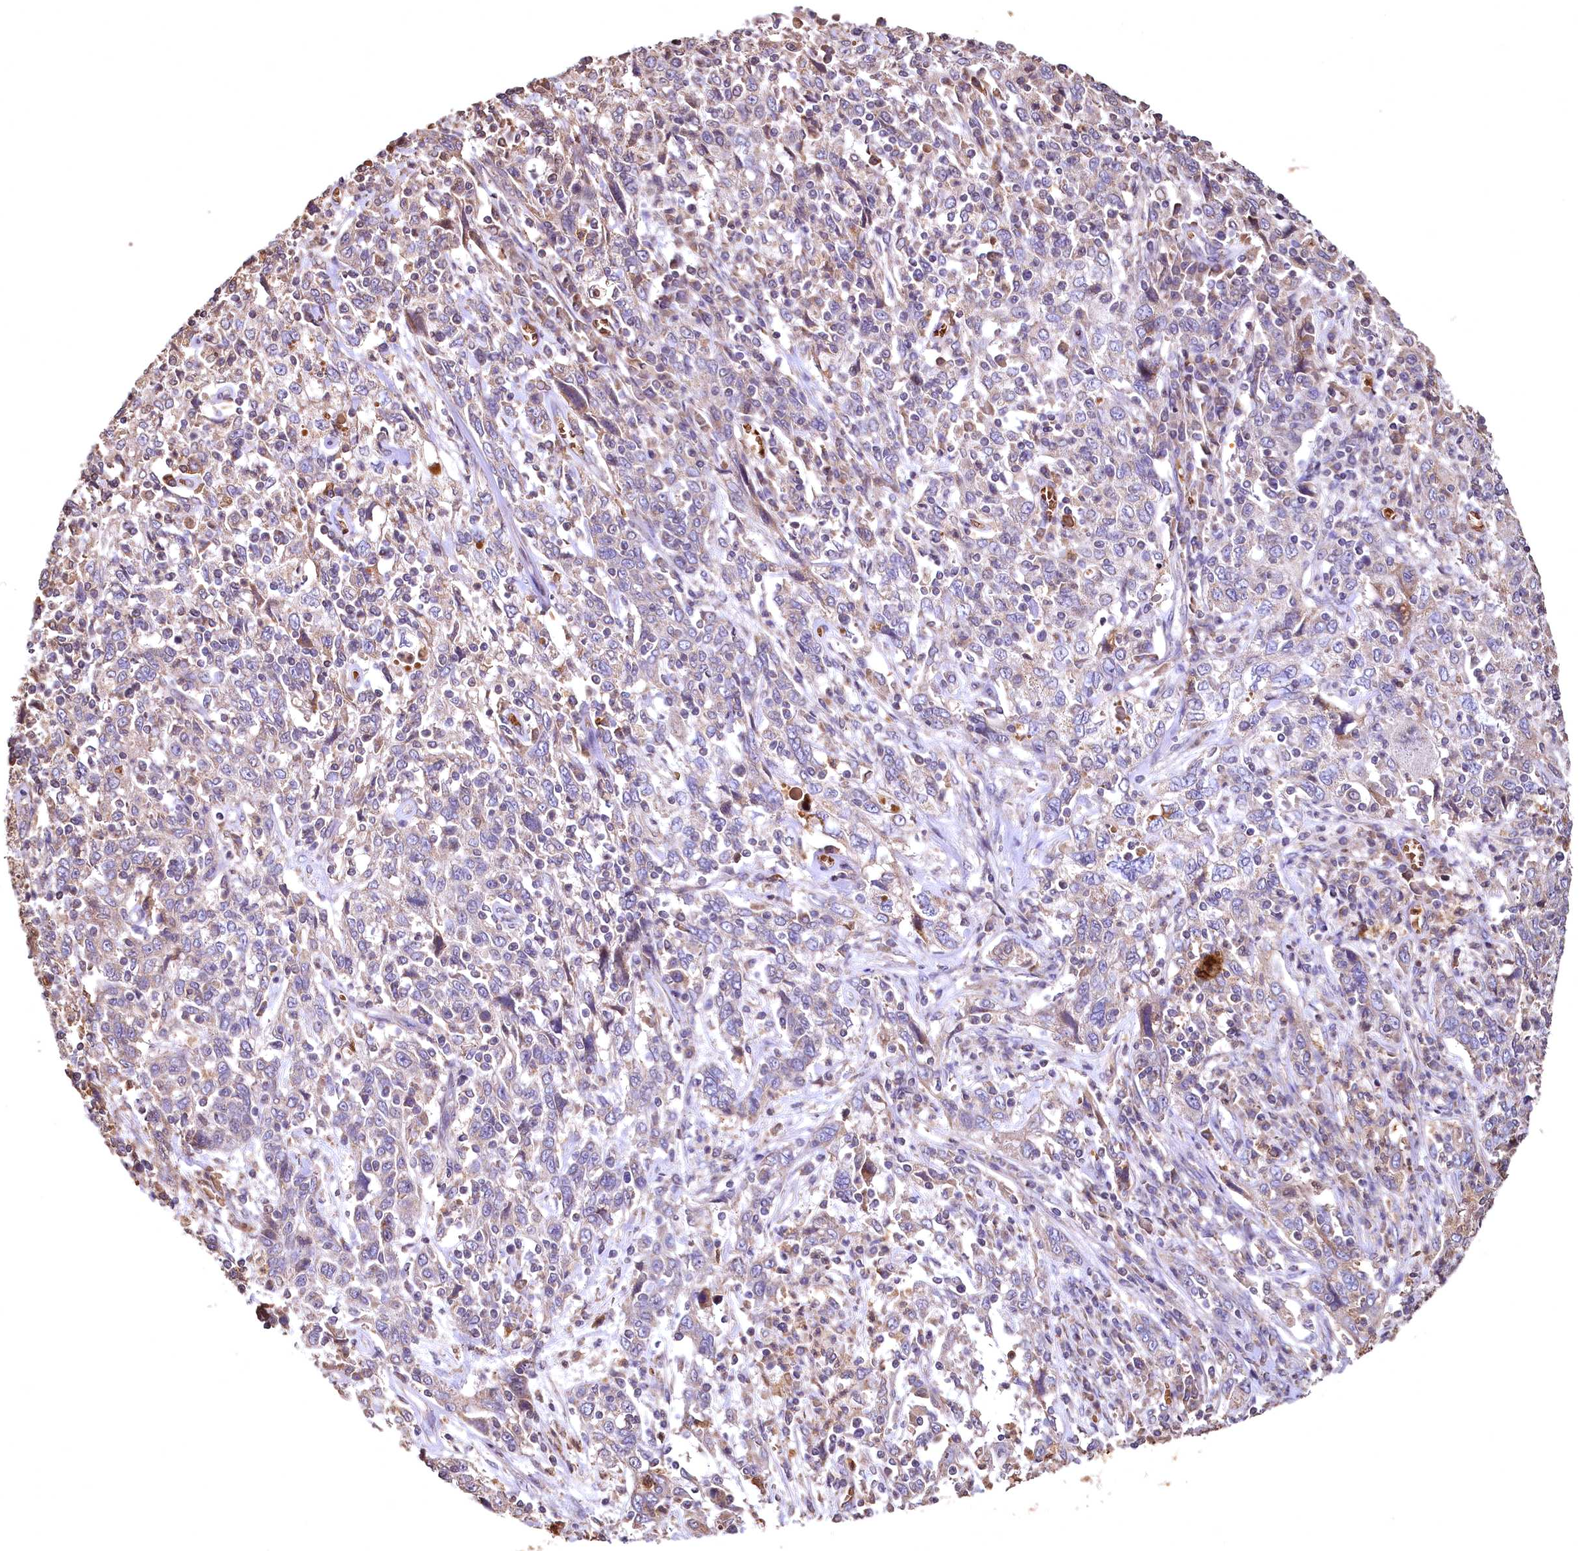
{"staining": {"intensity": "weak", "quantity": "<25%", "location": "cytoplasmic/membranous"}, "tissue": "cervical cancer", "cell_type": "Tumor cells", "image_type": "cancer", "snomed": [{"axis": "morphology", "description": "Squamous cell carcinoma, NOS"}, {"axis": "topography", "description": "Cervix"}], "caption": "There is no significant staining in tumor cells of cervical cancer (squamous cell carcinoma).", "gene": "SPTA1", "patient": {"sex": "female", "age": 46}}